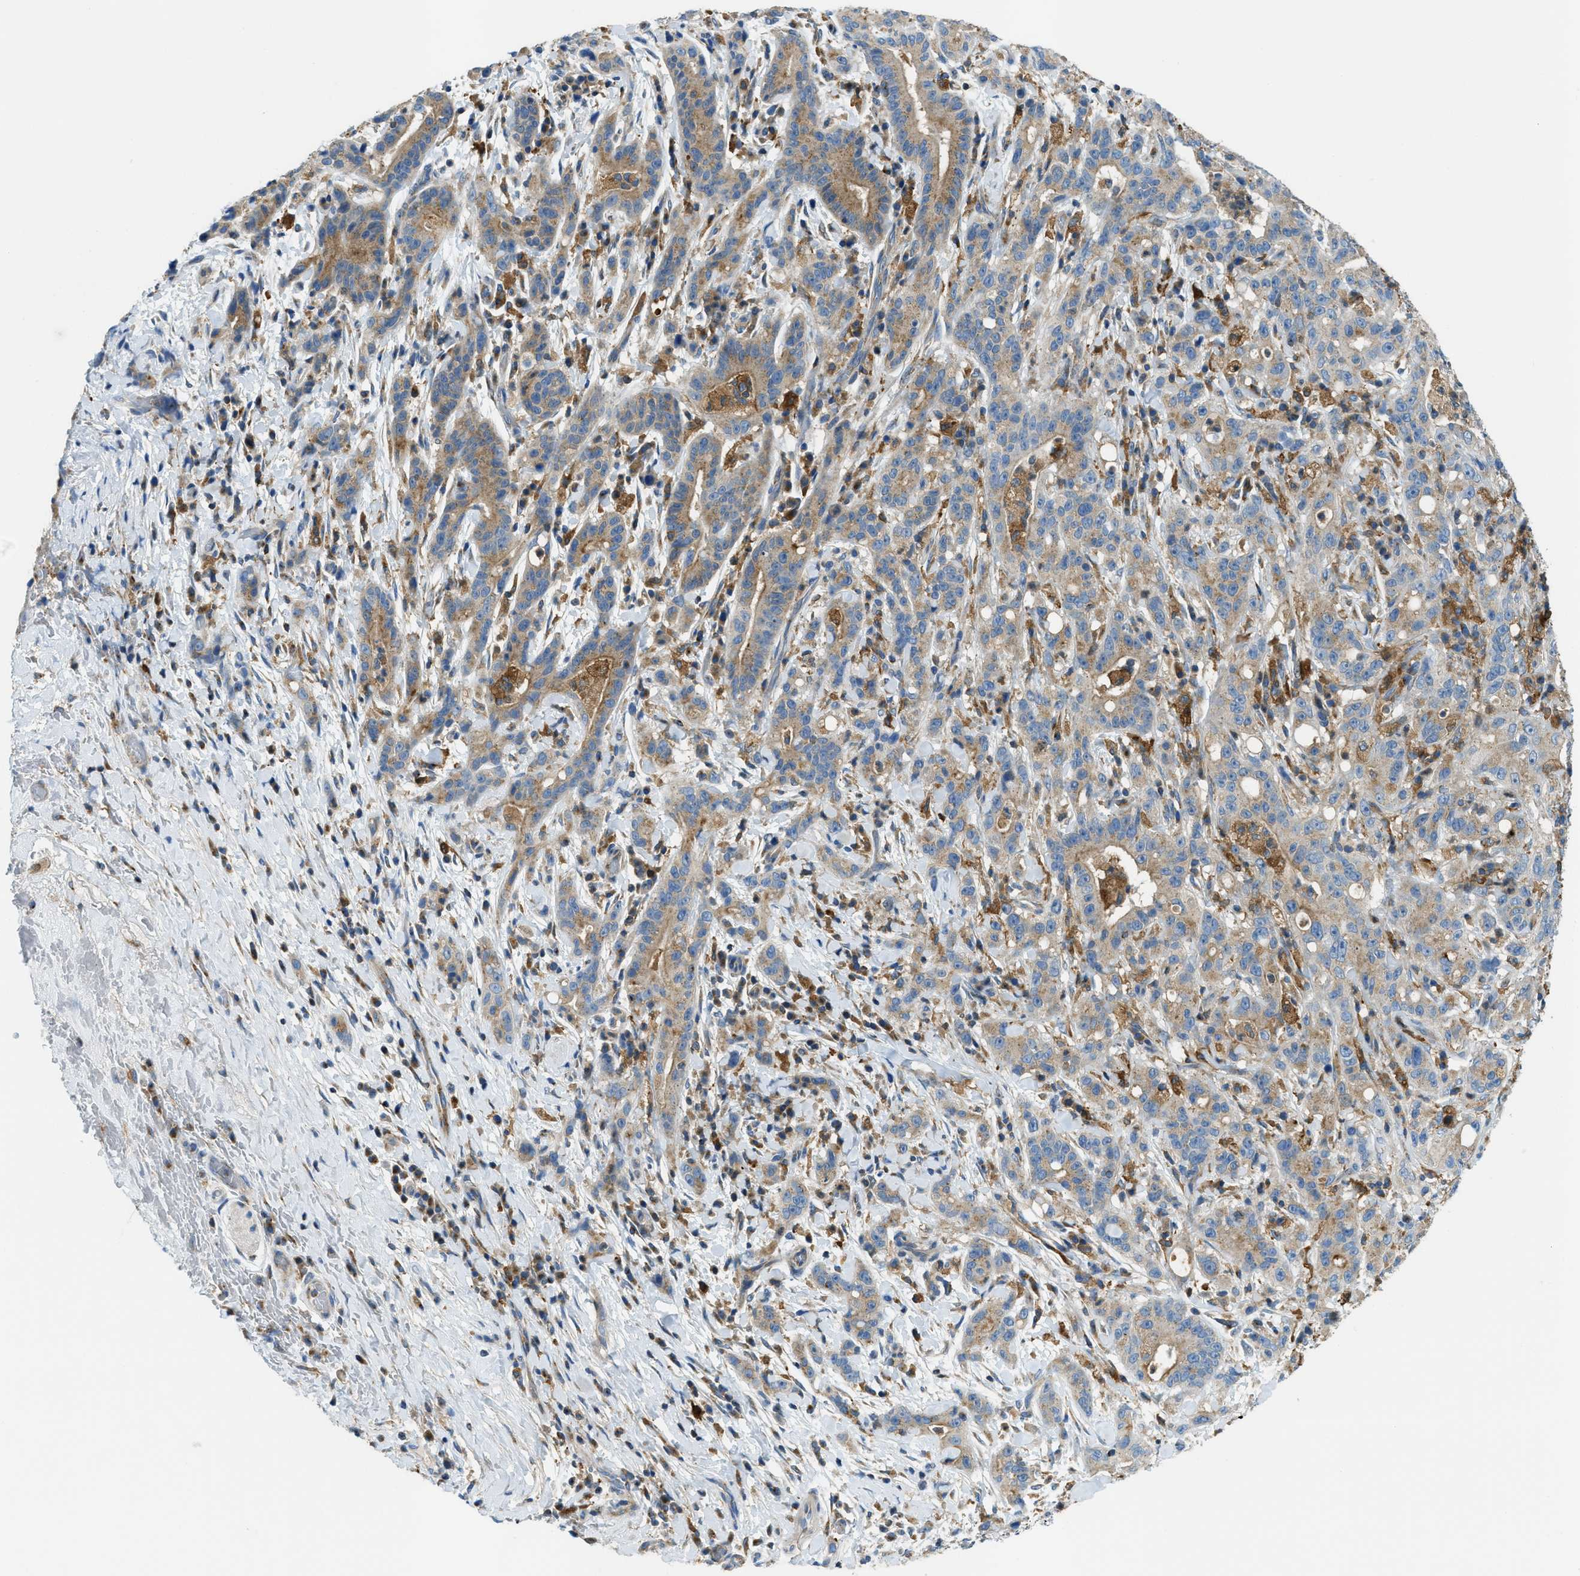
{"staining": {"intensity": "moderate", "quantity": "<25%", "location": "cytoplasmic/membranous"}, "tissue": "liver cancer", "cell_type": "Tumor cells", "image_type": "cancer", "snomed": [{"axis": "morphology", "description": "Cholangiocarcinoma"}, {"axis": "topography", "description": "Liver"}], "caption": "High-magnification brightfield microscopy of cholangiocarcinoma (liver) stained with DAB (3,3'-diaminobenzidine) (brown) and counterstained with hematoxylin (blue). tumor cells exhibit moderate cytoplasmic/membranous staining is present in about<25% of cells.", "gene": "RFFL", "patient": {"sex": "female", "age": 38}}